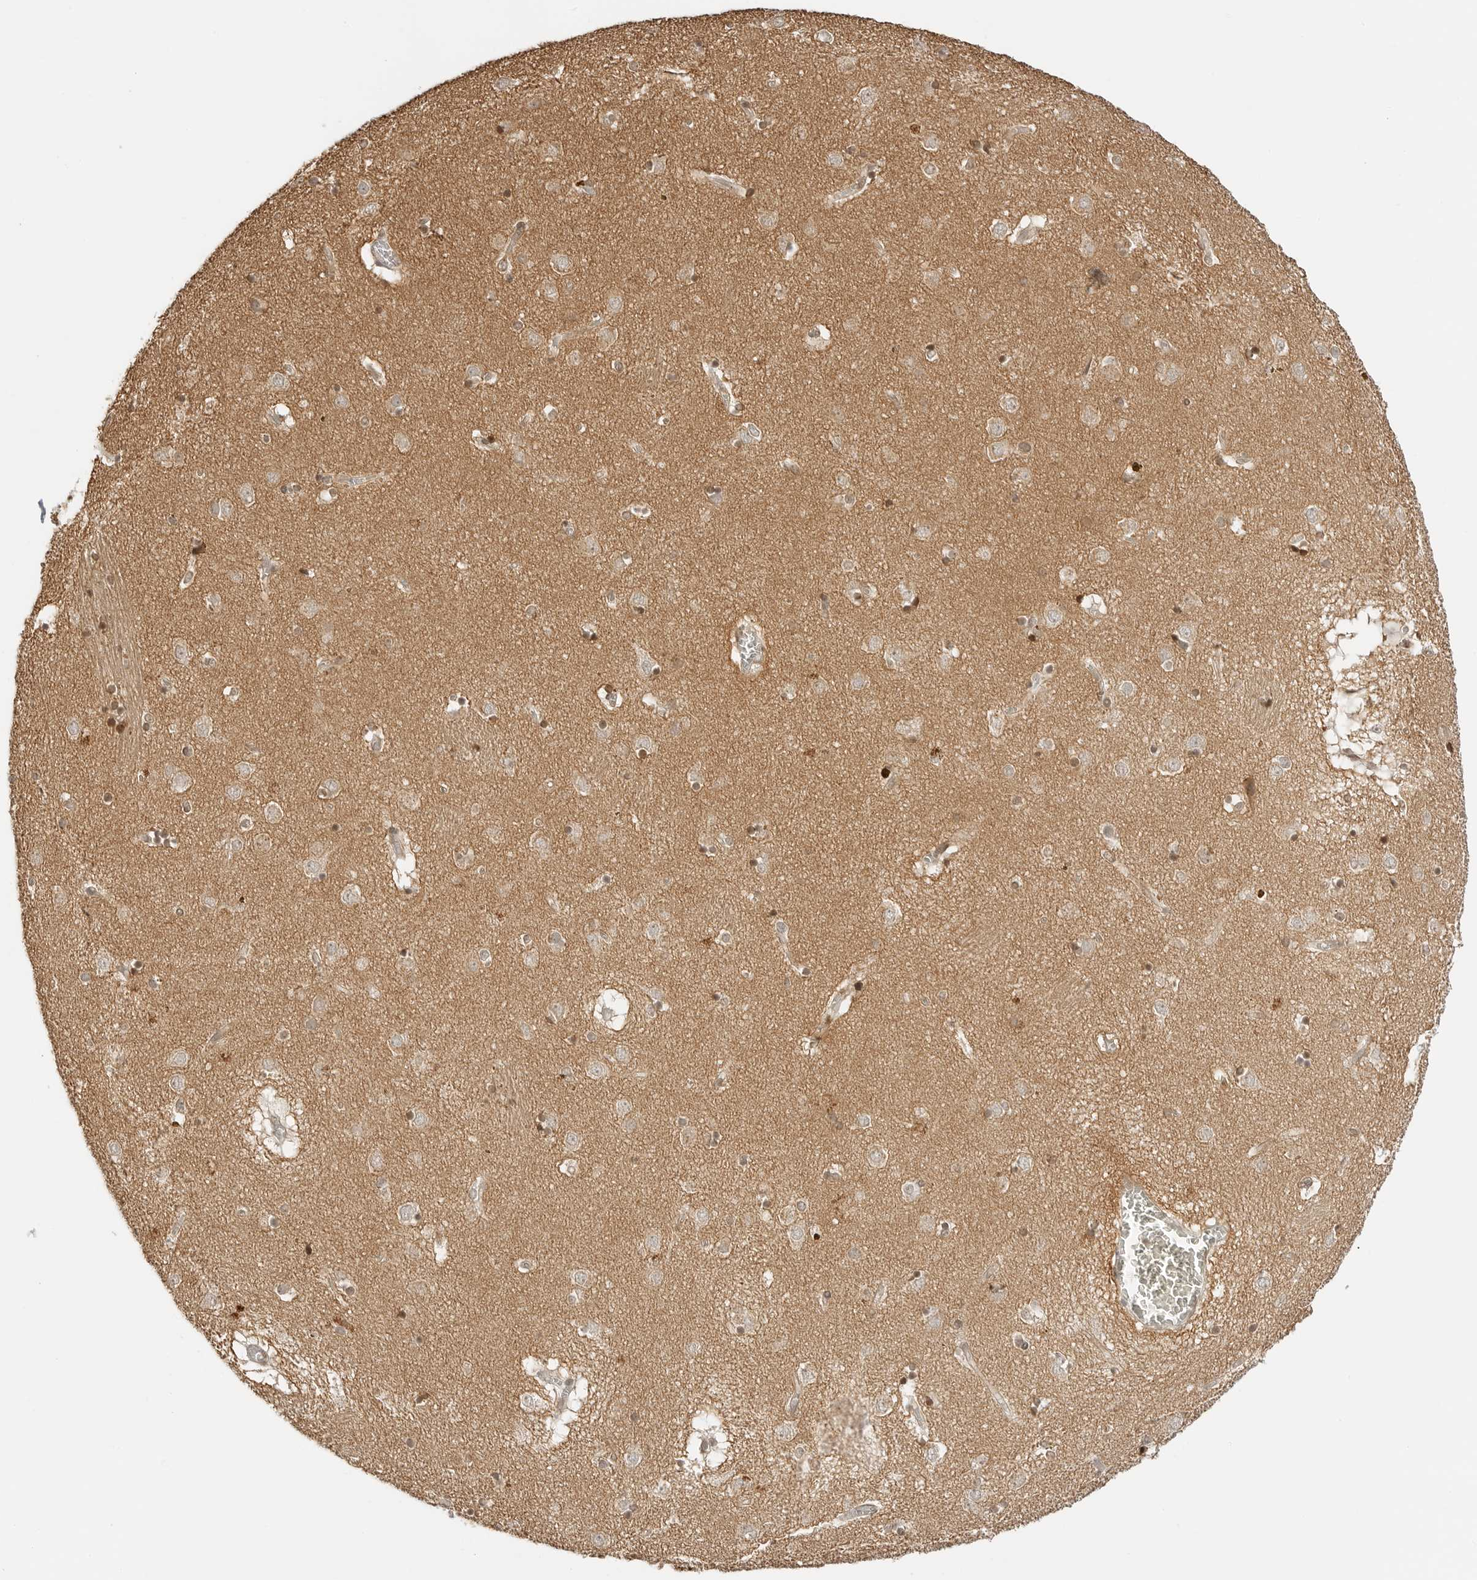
{"staining": {"intensity": "moderate", "quantity": ">75%", "location": "cytoplasmic/membranous,nuclear"}, "tissue": "caudate", "cell_type": "Glial cells", "image_type": "normal", "snomed": [{"axis": "morphology", "description": "Normal tissue, NOS"}, {"axis": "topography", "description": "Lateral ventricle wall"}], "caption": "The image displays immunohistochemical staining of unremarkable caudate. There is moderate cytoplasmic/membranous,nuclear staining is appreciated in about >75% of glial cells.", "gene": "POLH", "patient": {"sex": "male", "age": 70}}